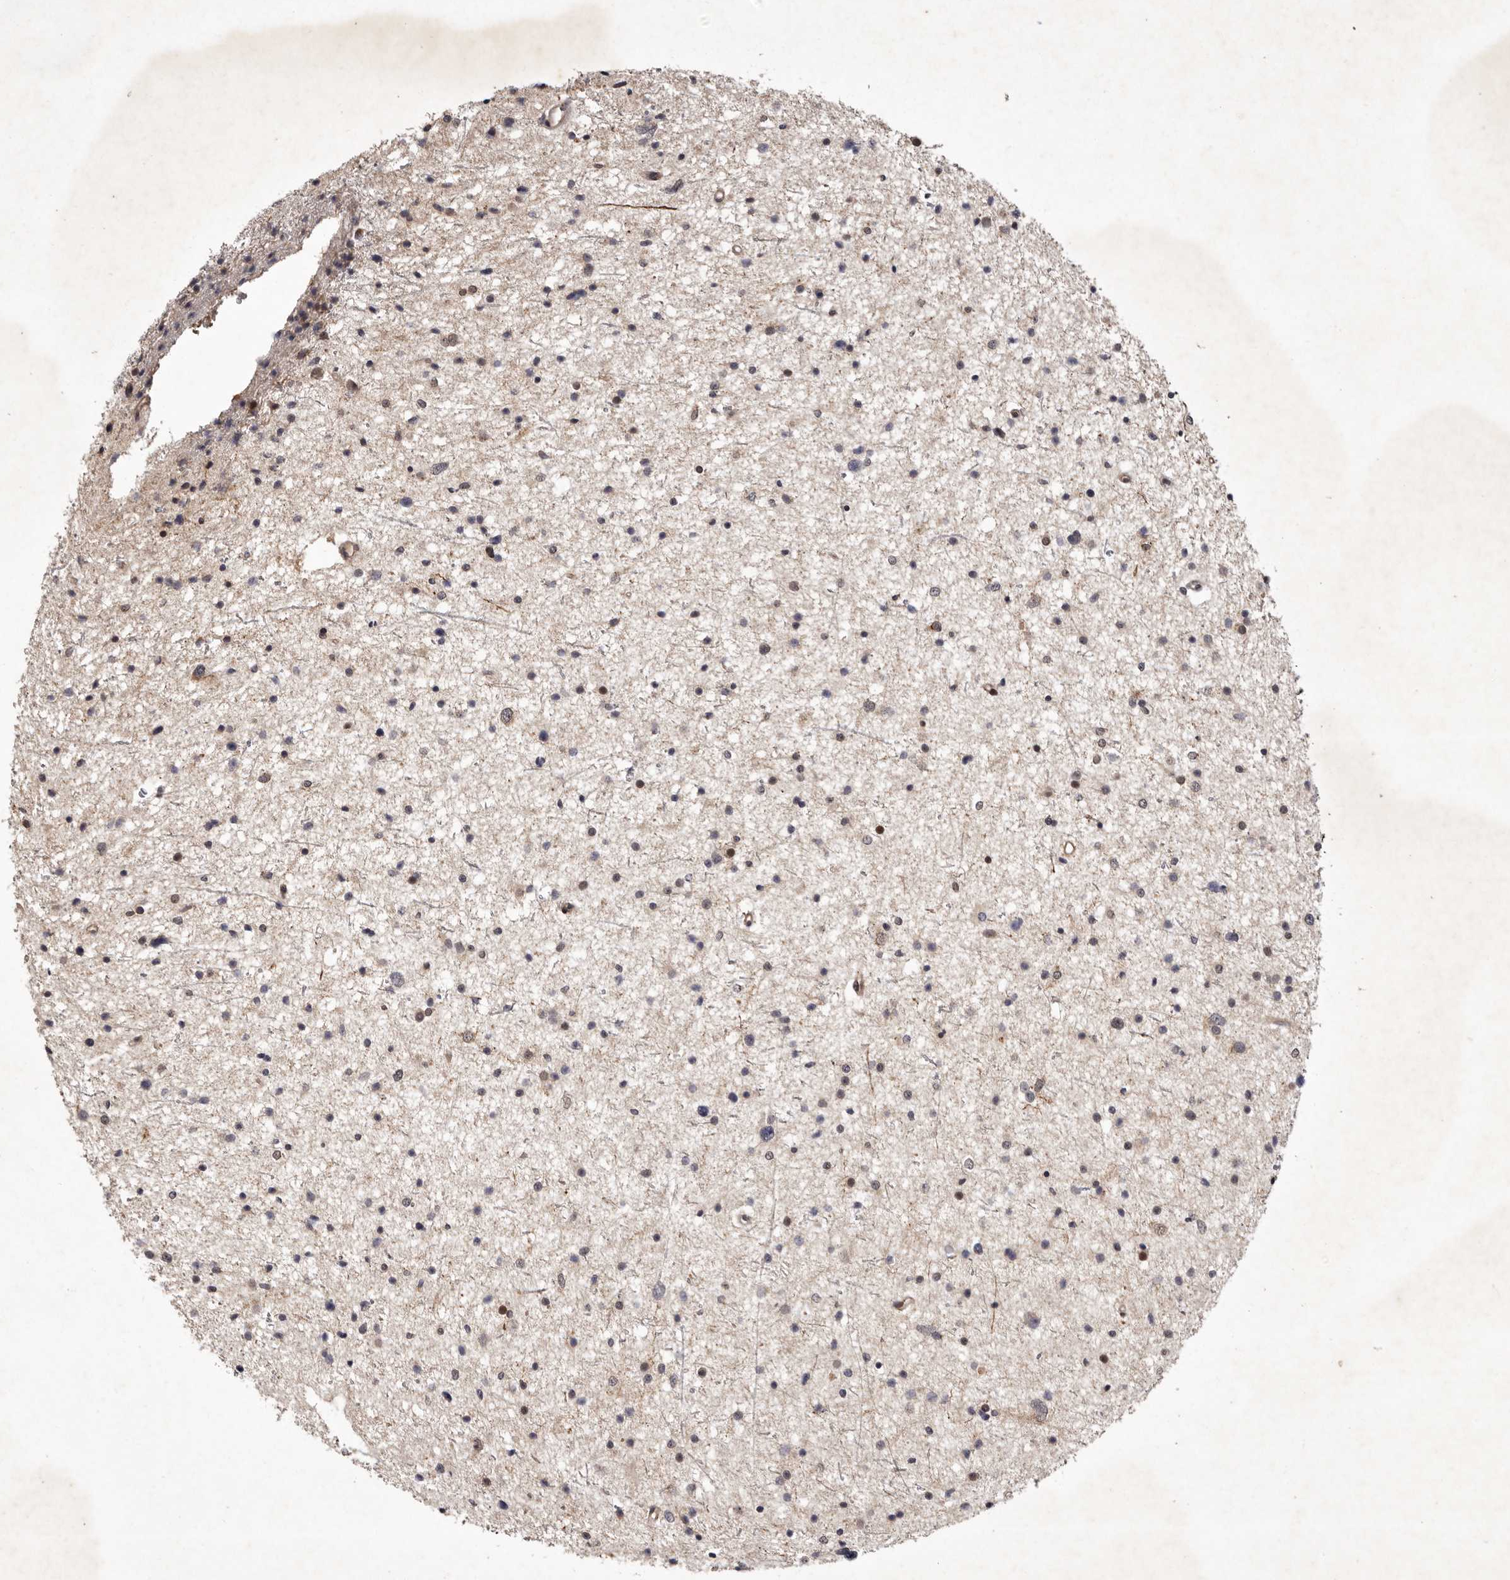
{"staining": {"intensity": "moderate", "quantity": "<25%", "location": "cytoplasmic/membranous,nuclear"}, "tissue": "glioma", "cell_type": "Tumor cells", "image_type": "cancer", "snomed": [{"axis": "morphology", "description": "Glioma, malignant, Low grade"}, {"axis": "topography", "description": "Brain"}], "caption": "Glioma stained with a protein marker shows moderate staining in tumor cells.", "gene": "ABL1", "patient": {"sex": "female", "age": 37}}